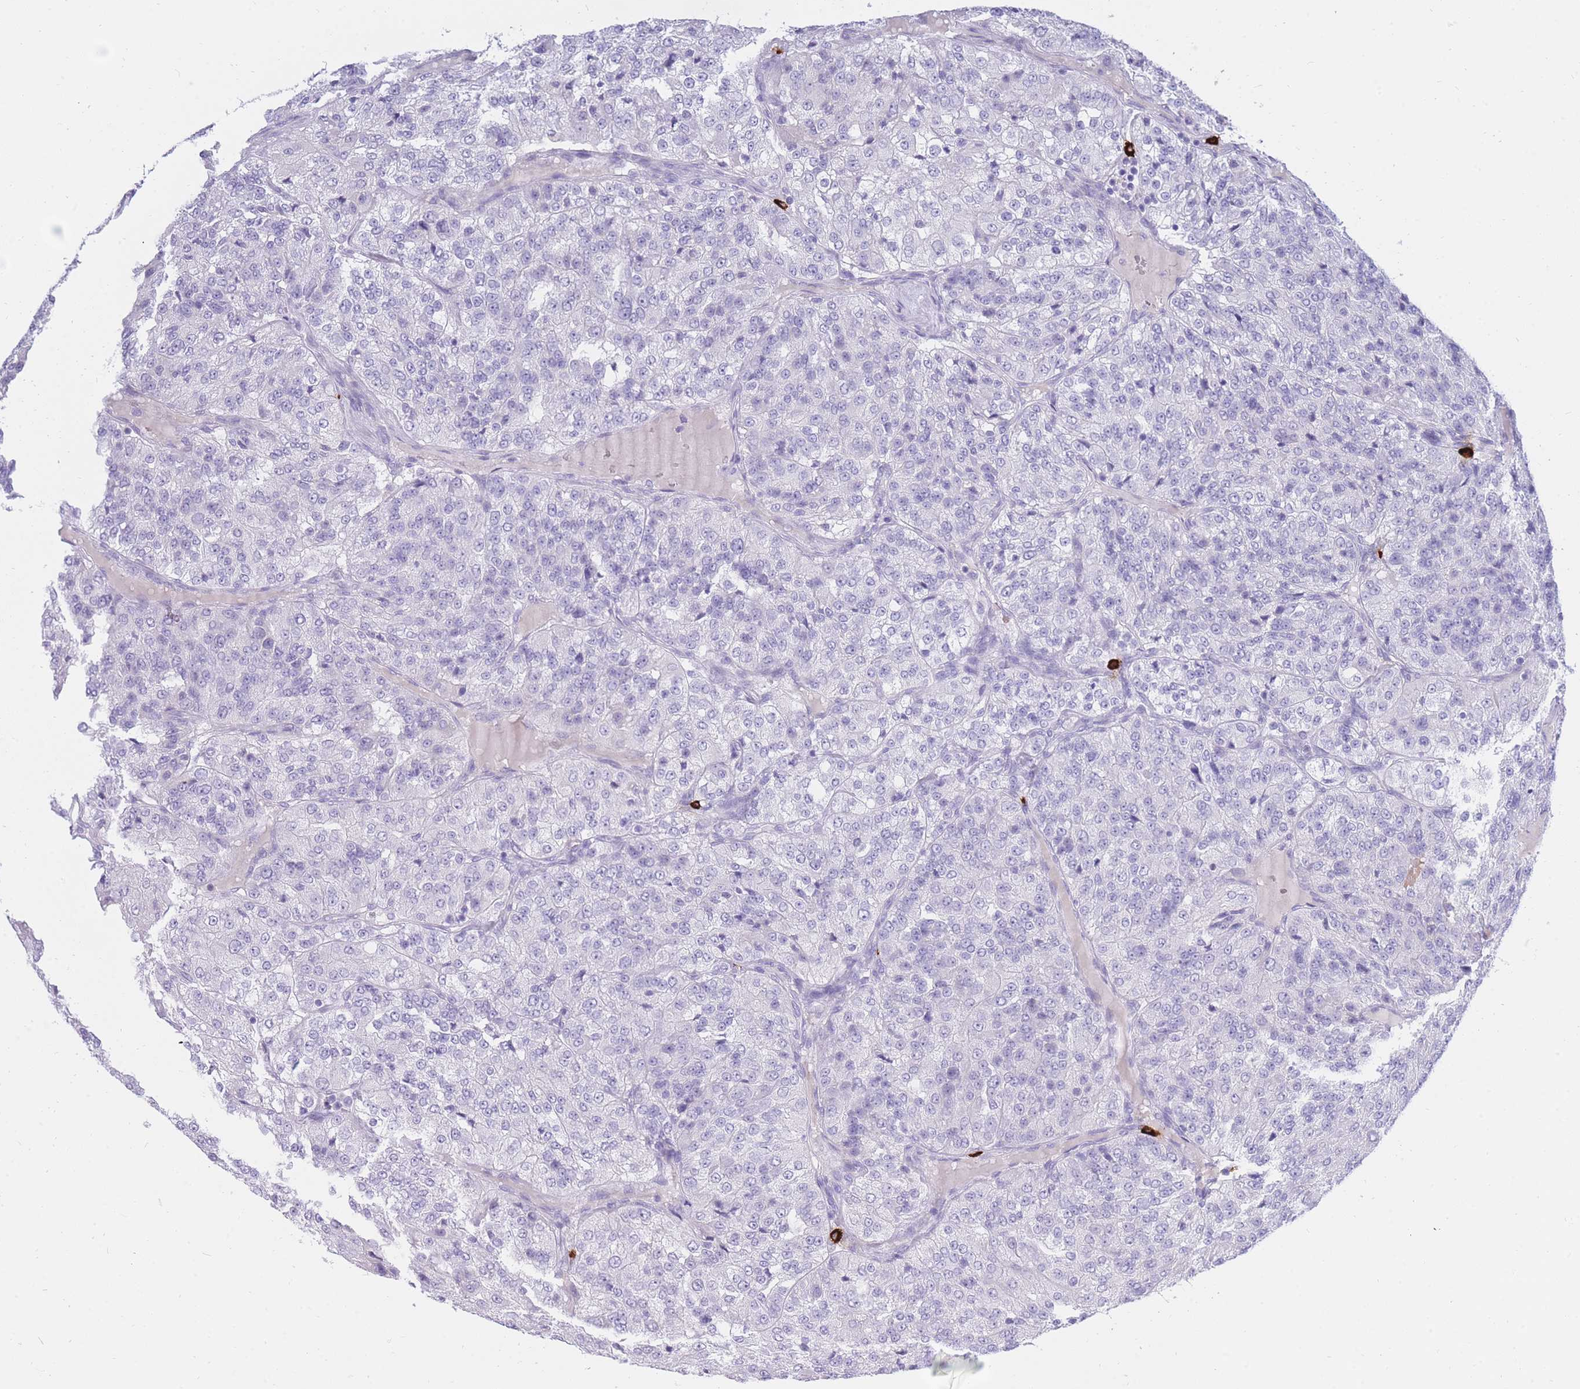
{"staining": {"intensity": "negative", "quantity": "none", "location": "none"}, "tissue": "renal cancer", "cell_type": "Tumor cells", "image_type": "cancer", "snomed": [{"axis": "morphology", "description": "Adenocarcinoma, NOS"}, {"axis": "topography", "description": "Kidney"}], "caption": "Immunohistochemical staining of human adenocarcinoma (renal) displays no significant expression in tumor cells.", "gene": "TPSD1", "patient": {"sex": "female", "age": 63}}